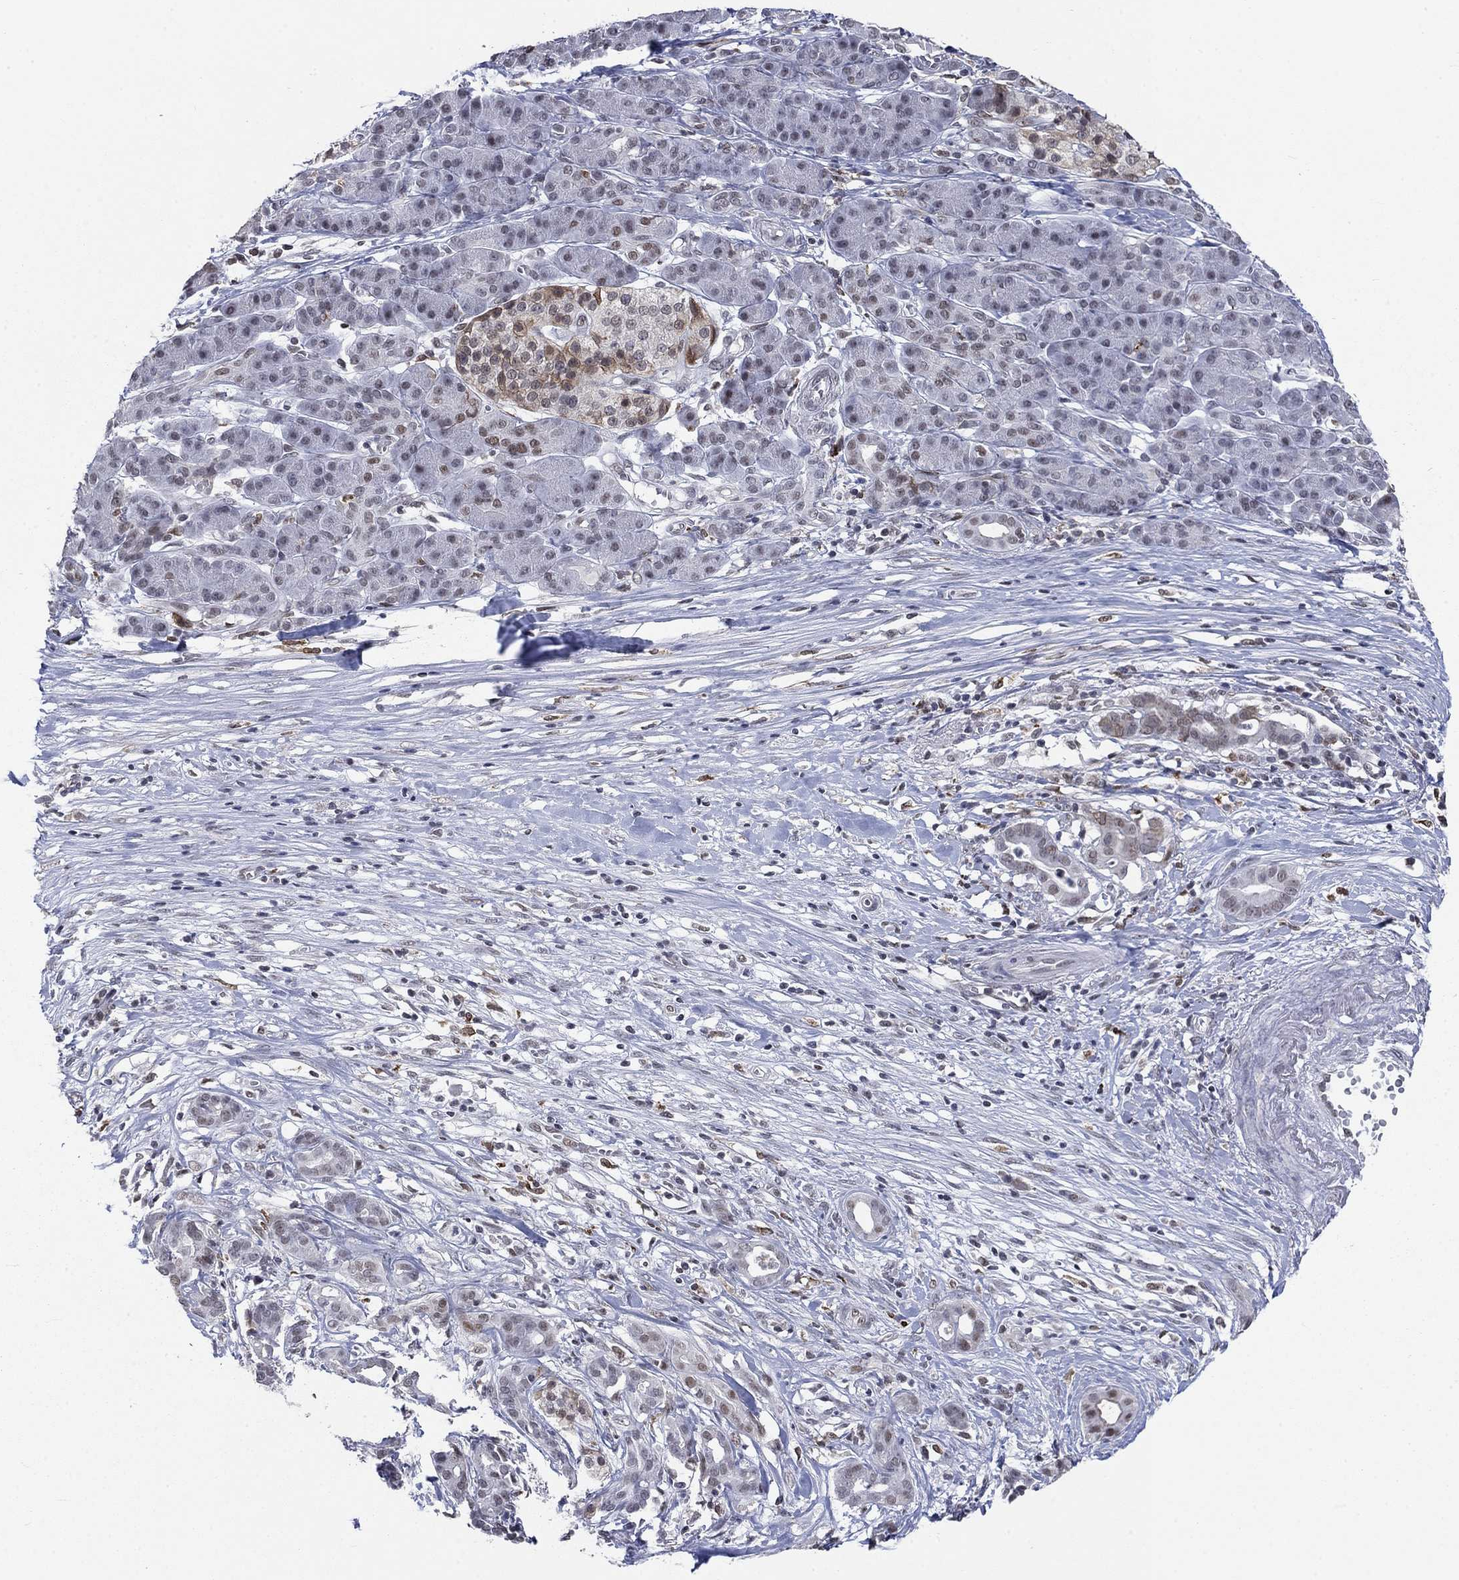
{"staining": {"intensity": "negative", "quantity": "none", "location": "none"}, "tissue": "pancreatic cancer", "cell_type": "Tumor cells", "image_type": "cancer", "snomed": [{"axis": "morphology", "description": "Adenocarcinoma, NOS"}, {"axis": "topography", "description": "Pancreas"}], "caption": "Image shows no protein expression in tumor cells of pancreatic cancer (adenocarcinoma) tissue.", "gene": "HCFC1", "patient": {"sex": "male", "age": 61}}